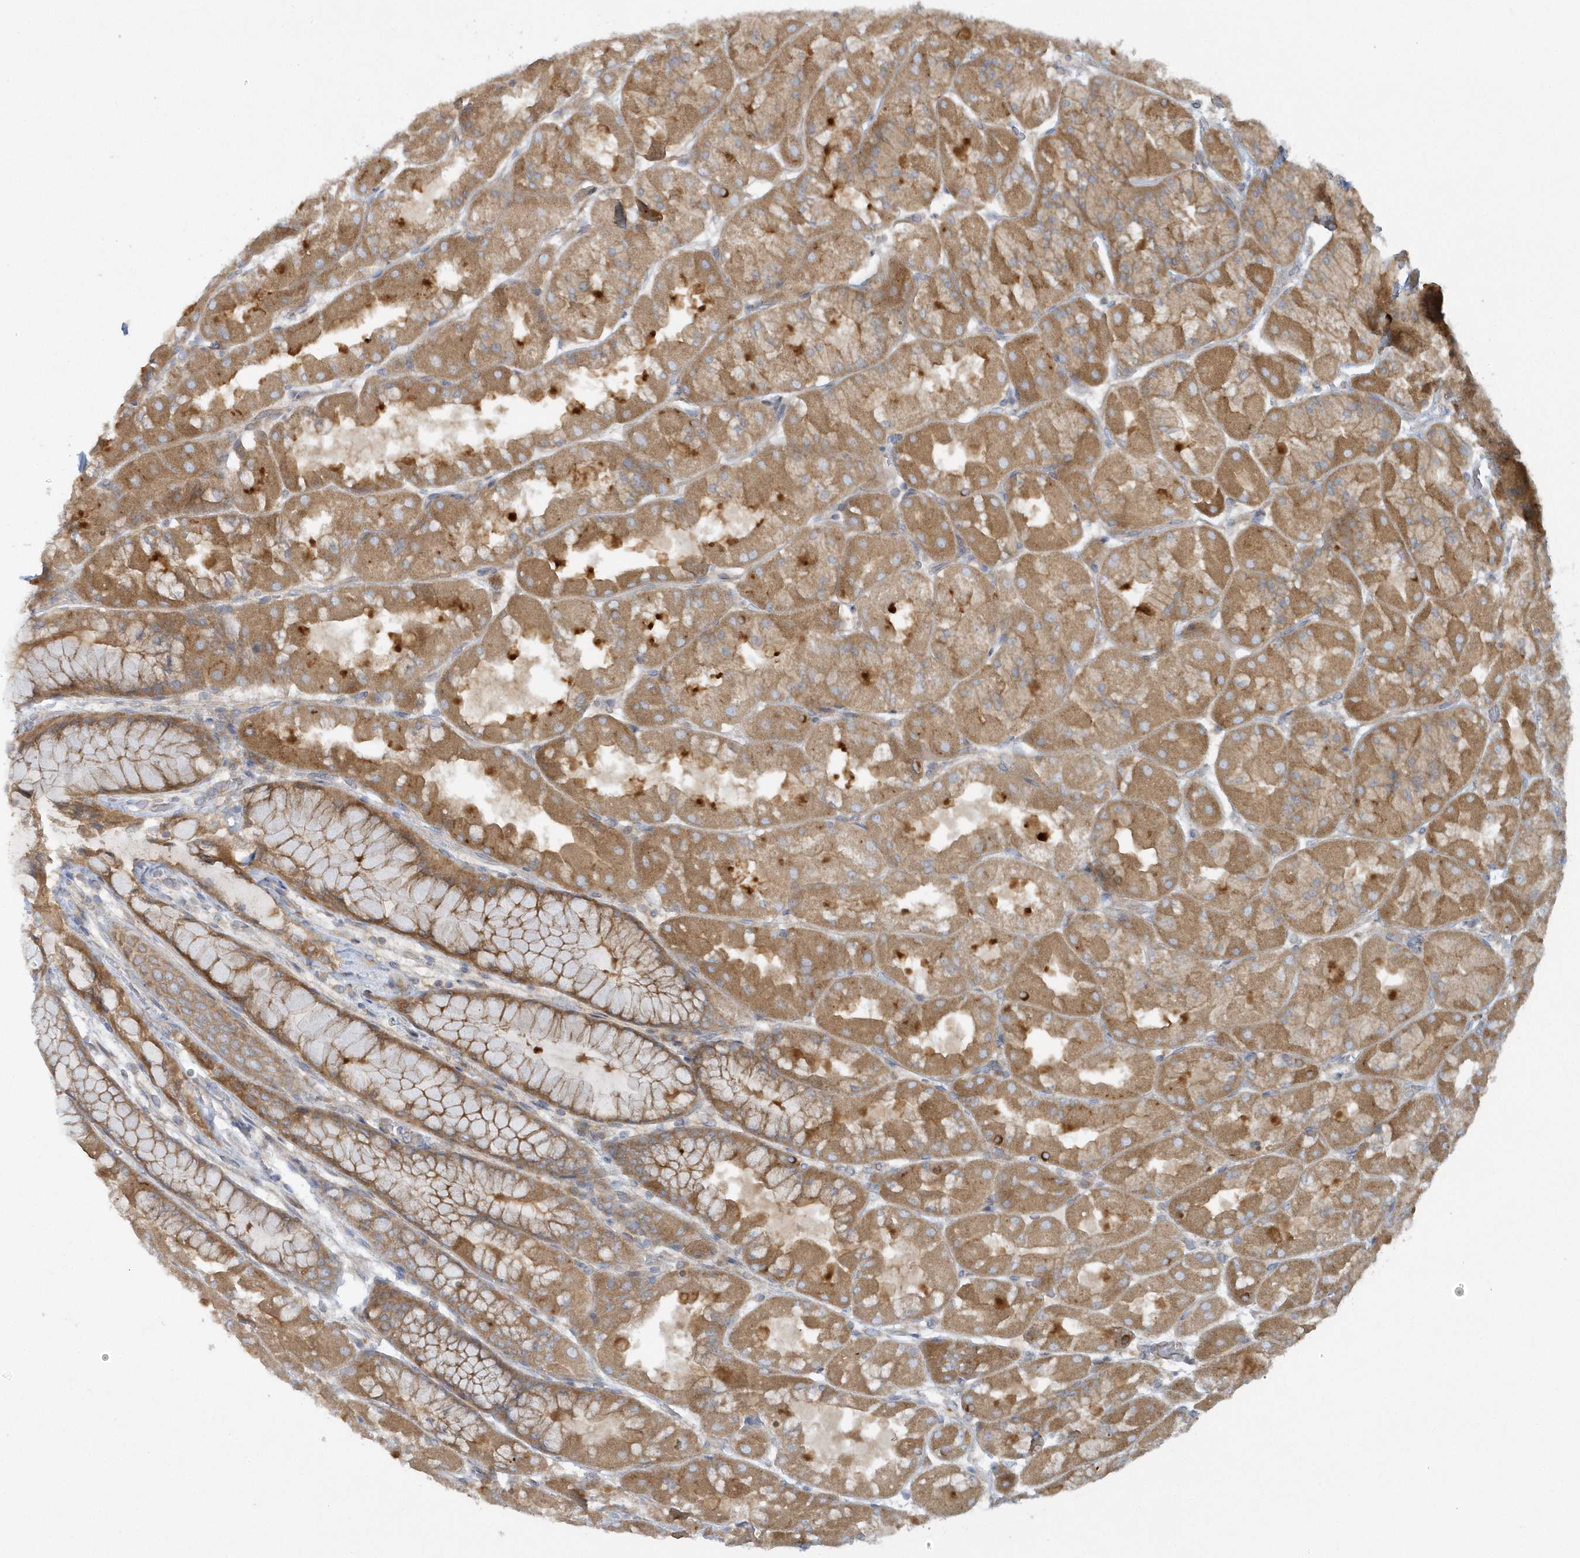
{"staining": {"intensity": "moderate", "quantity": ">75%", "location": "cytoplasmic/membranous"}, "tissue": "stomach", "cell_type": "Glandular cells", "image_type": "normal", "snomed": [{"axis": "morphology", "description": "Normal tissue, NOS"}, {"axis": "topography", "description": "Stomach"}], "caption": "A brown stain shows moderate cytoplasmic/membranous staining of a protein in glandular cells of normal stomach. Using DAB (3,3'-diaminobenzidine) (brown) and hematoxylin (blue) stains, captured at high magnification using brightfield microscopy.", "gene": "CNOT10", "patient": {"sex": "female", "age": 61}}